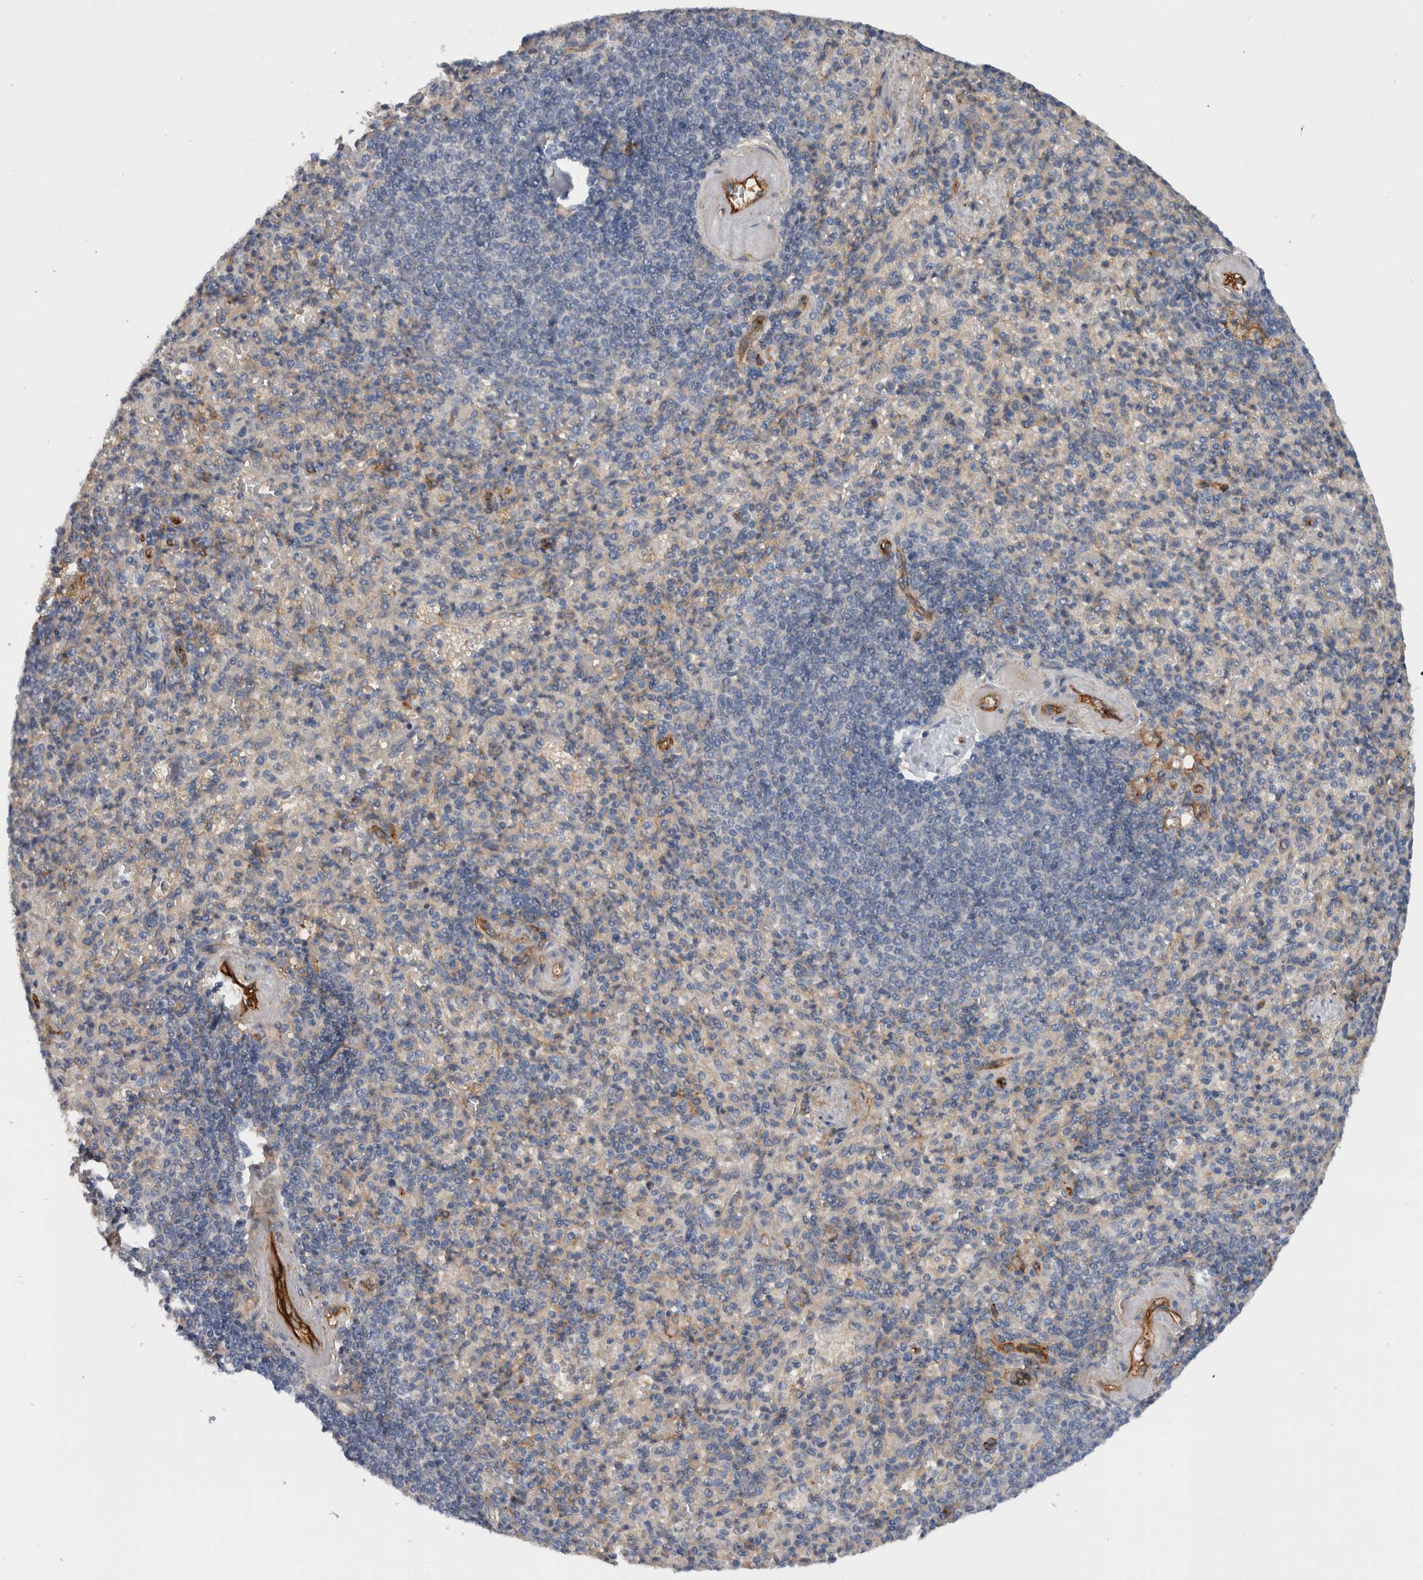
{"staining": {"intensity": "negative", "quantity": "none", "location": "none"}, "tissue": "spleen", "cell_type": "Cells in red pulp", "image_type": "normal", "snomed": [{"axis": "morphology", "description": "Normal tissue, NOS"}, {"axis": "topography", "description": "Spleen"}], "caption": "IHC micrograph of benign spleen: human spleen stained with DAB (3,3'-diaminobenzidine) exhibits no significant protein staining in cells in red pulp.", "gene": "CD59", "patient": {"sex": "female", "age": 74}}